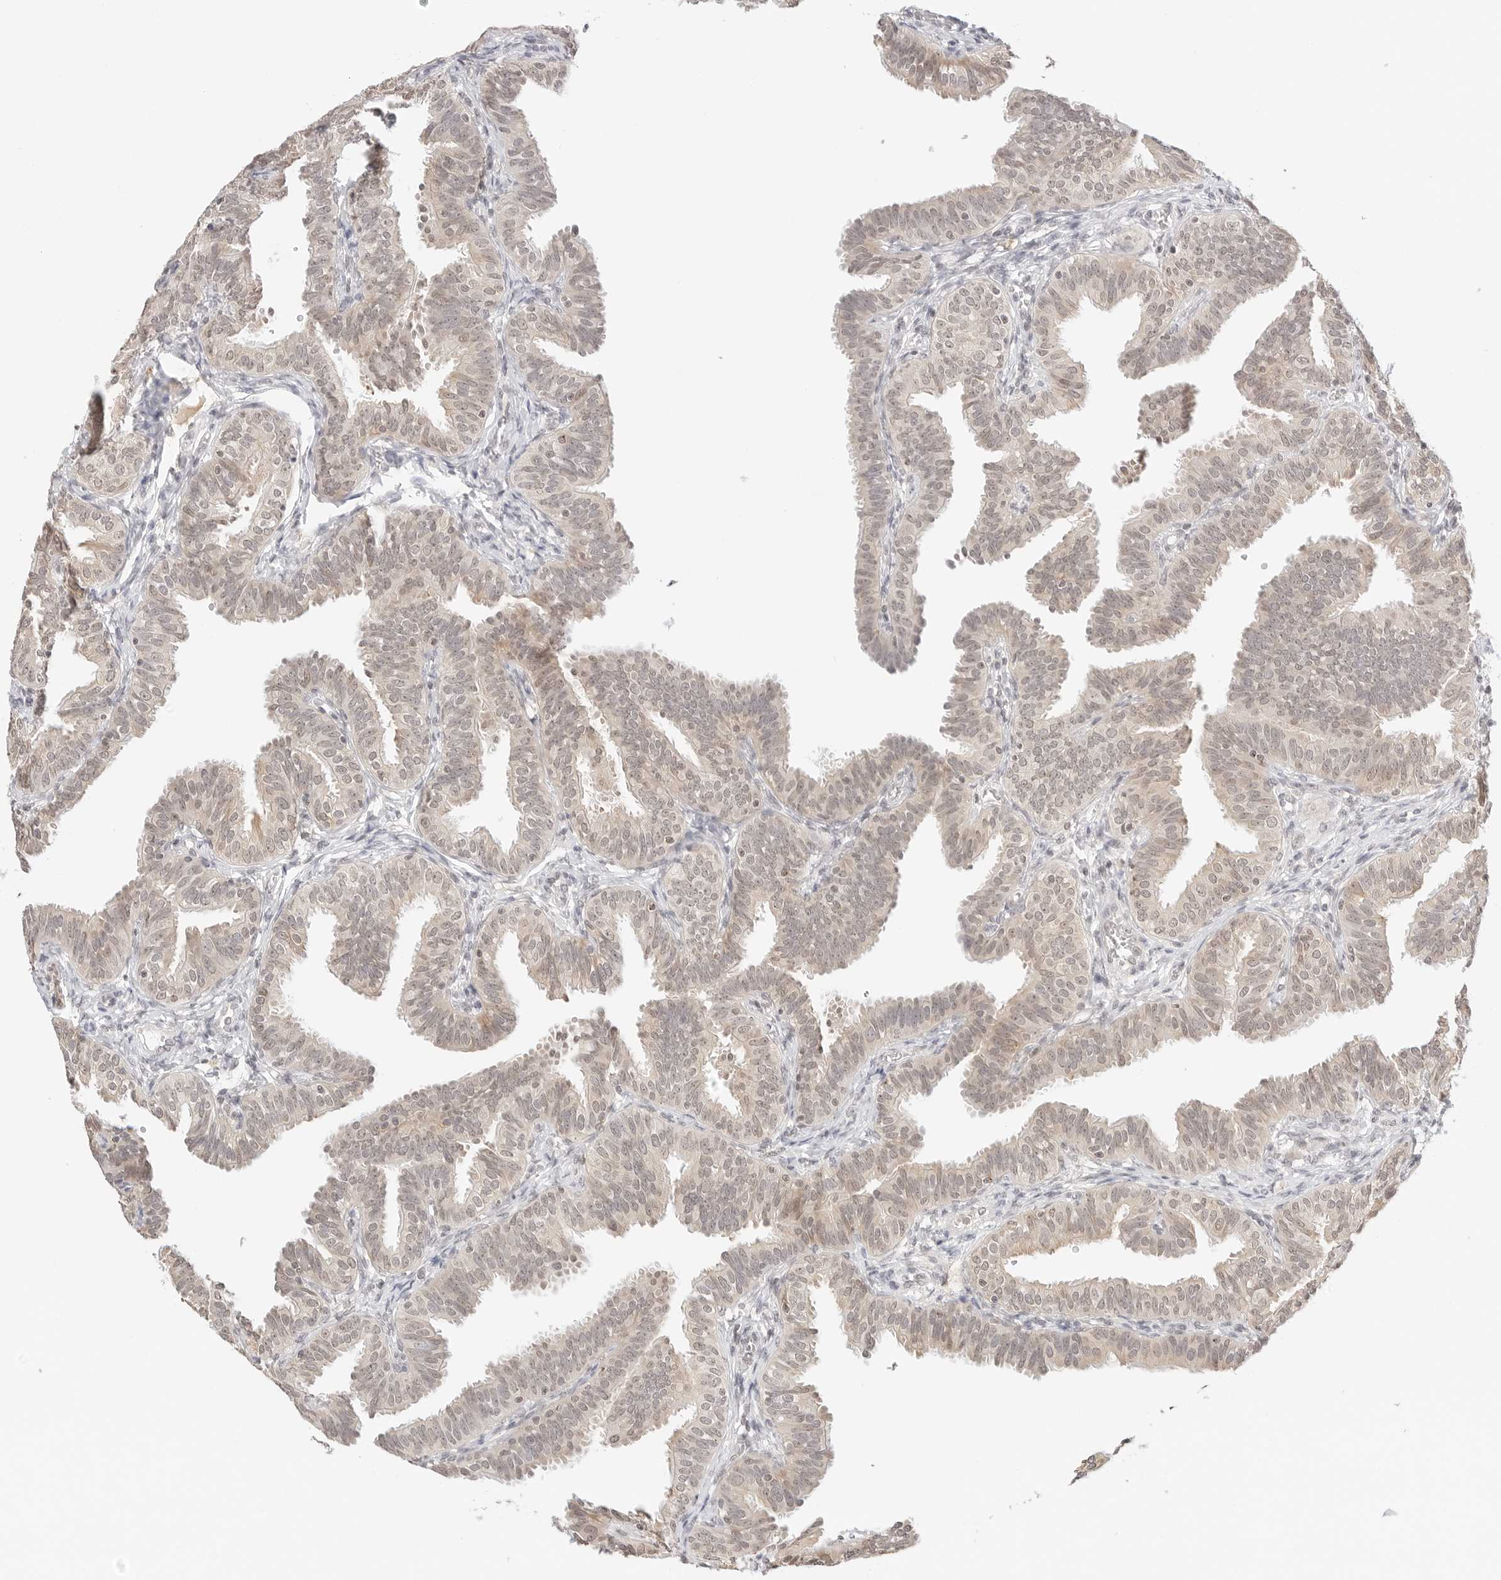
{"staining": {"intensity": "moderate", "quantity": ">75%", "location": "cytoplasmic/membranous,nuclear"}, "tissue": "fallopian tube", "cell_type": "Glandular cells", "image_type": "normal", "snomed": [{"axis": "morphology", "description": "Normal tissue, NOS"}, {"axis": "topography", "description": "Fallopian tube"}], "caption": "A histopathology image showing moderate cytoplasmic/membranous,nuclear expression in approximately >75% of glandular cells in benign fallopian tube, as visualized by brown immunohistochemical staining.", "gene": "SEPTIN4", "patient": {"sex": "female", "age": 35}}